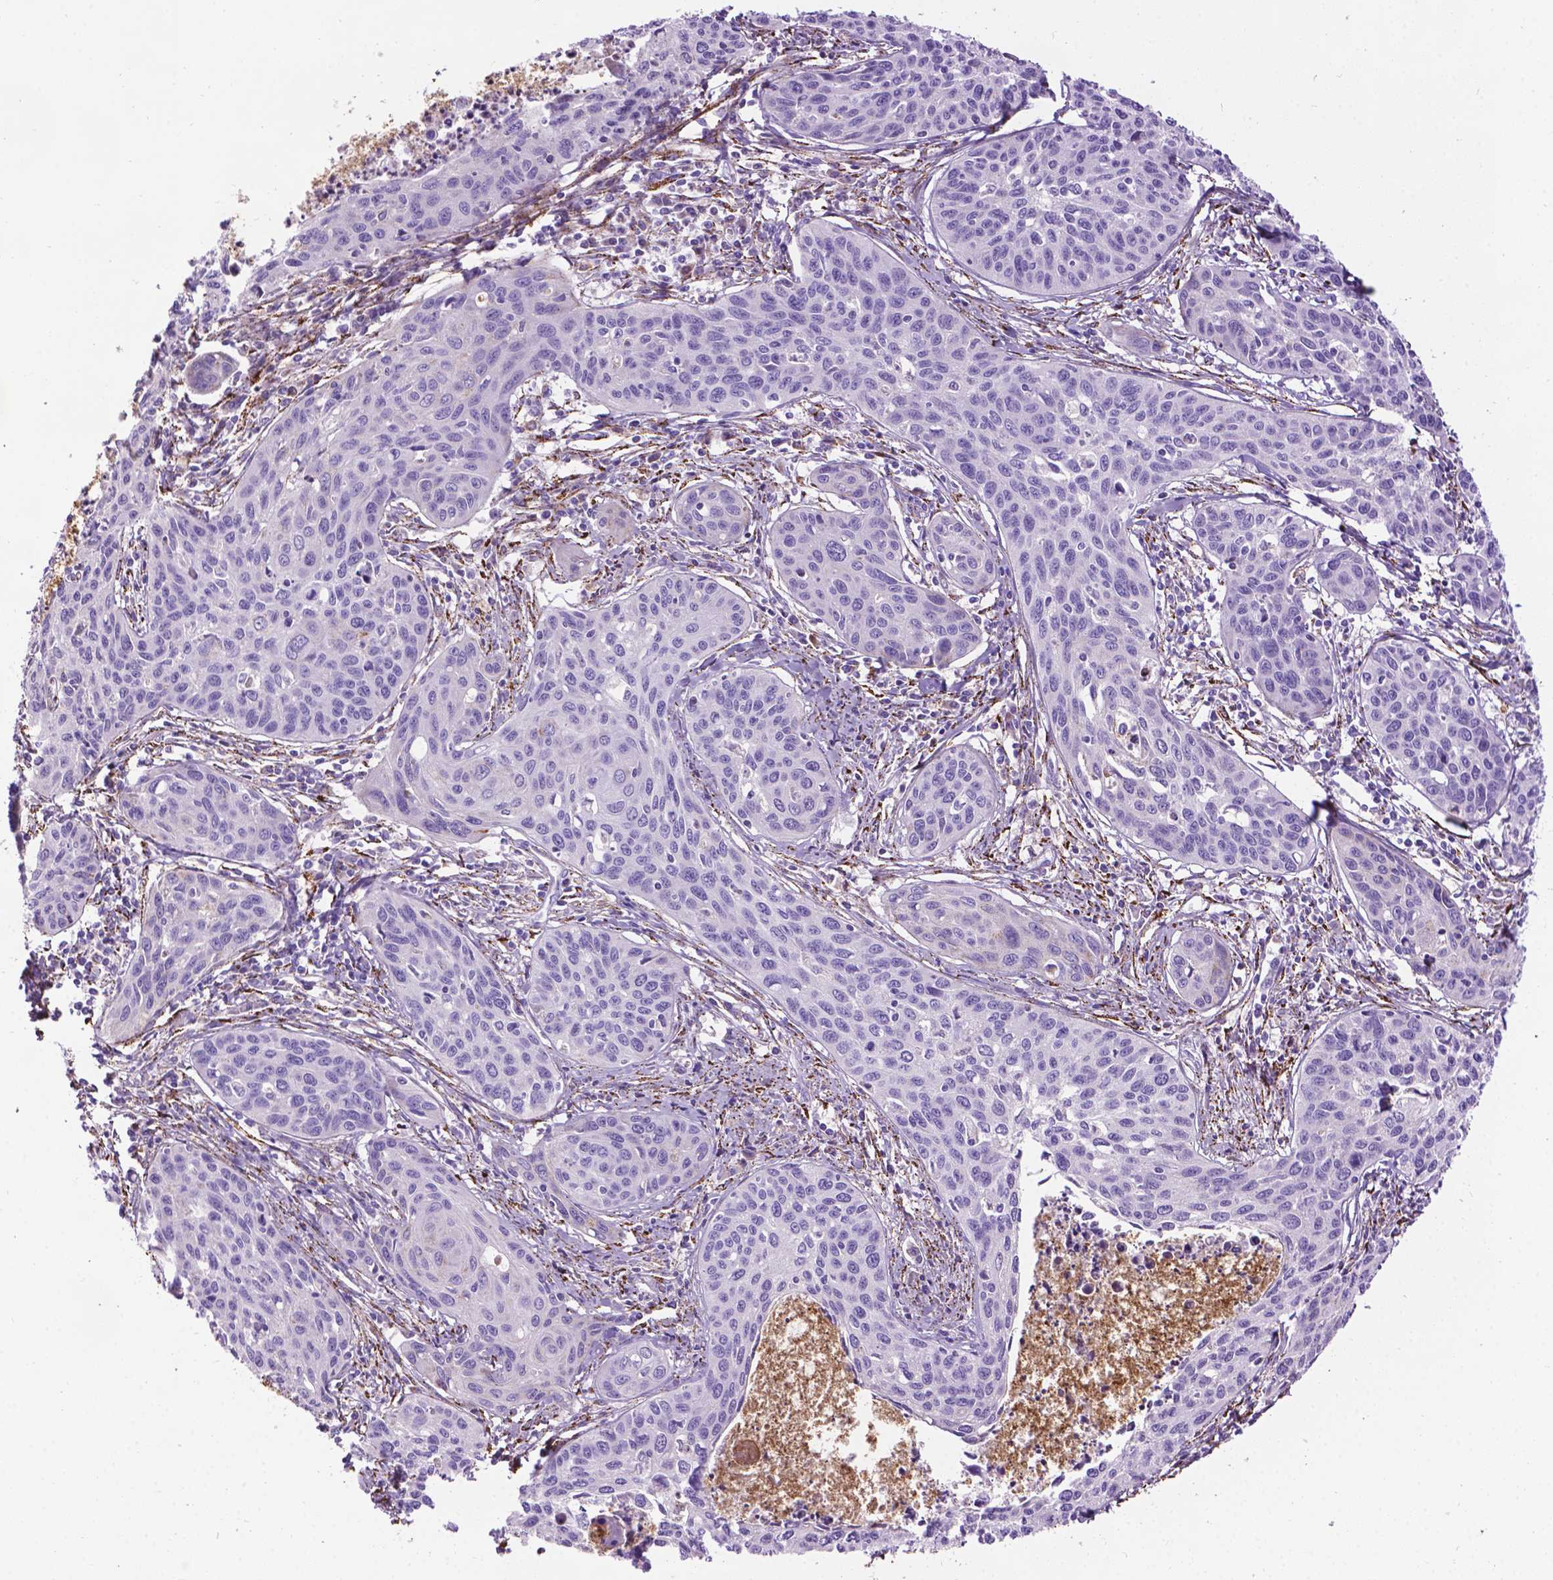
{"staining": {"intensity": "negative", "quantity": "none", "location": "none"}, "tissue": "cervical cancer", "cell_type": "Tumor cells", "image_type": "cancer", "snomed": [{"axis": "morphology", "description": "Squamous cell carcinoma, NOS"}, {"axis": "topography", "description": "Cervix"}], "caption": "Histopathology image shows no protein staining in tumor cells of cervical cancer tissue.", "gene": "TMEM132E", "patient": {"sex": "female", "age": 31}}